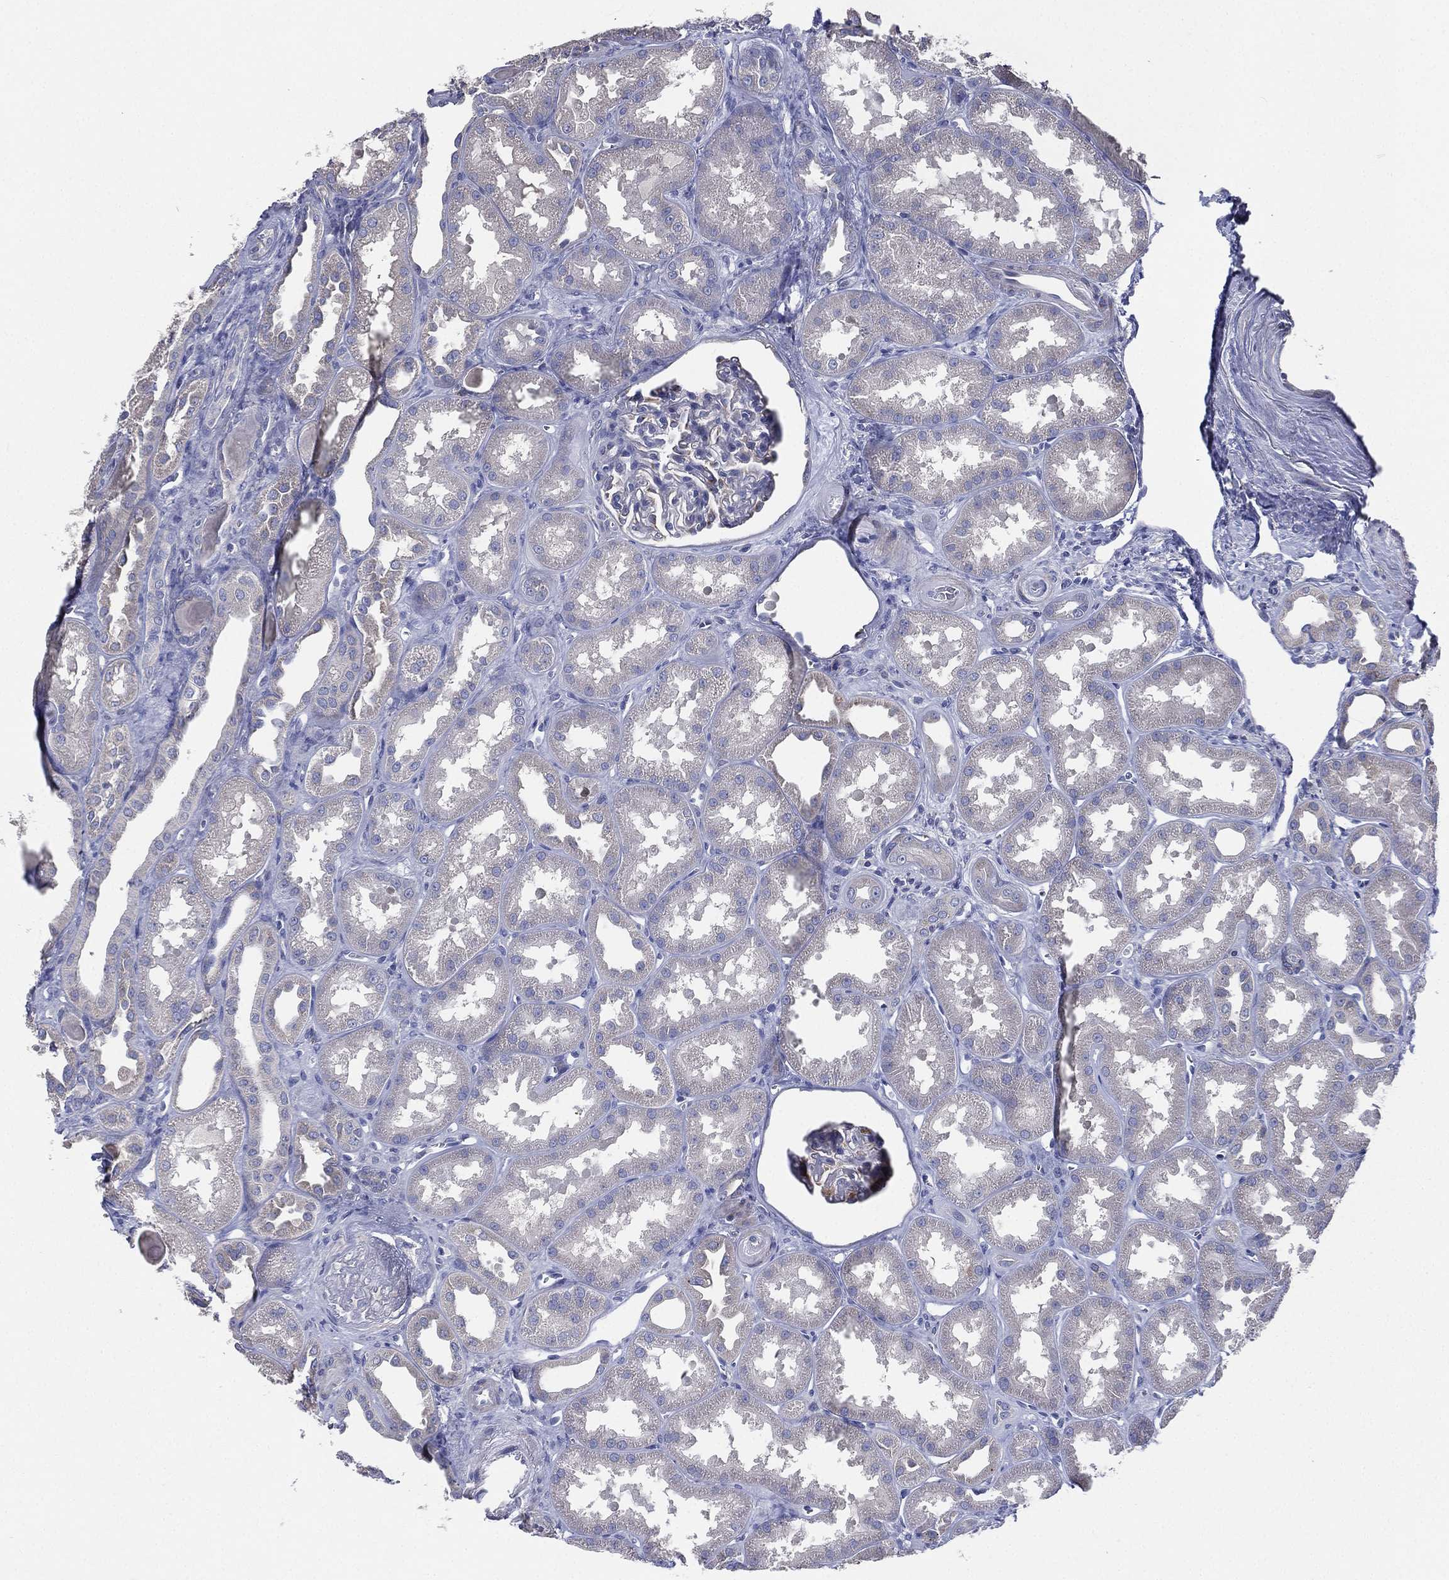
{"staining": {"intensity": "negative", "quantity": "none", "location": "none"}, "tissue": "kidney", "cell_type": "Cells in glomeruli", "image_type": "normal", "snomed": [{"axis": "morphology", "description": "Normal tissue, NOS"}, {"axis": "topography", "description": "Kidney"}], "caption": "The image reveals no staining of cells in glomeruli in benign kidney.", "gene": "ATP8A2", "patient": {"sex": "male", "age": 61}}